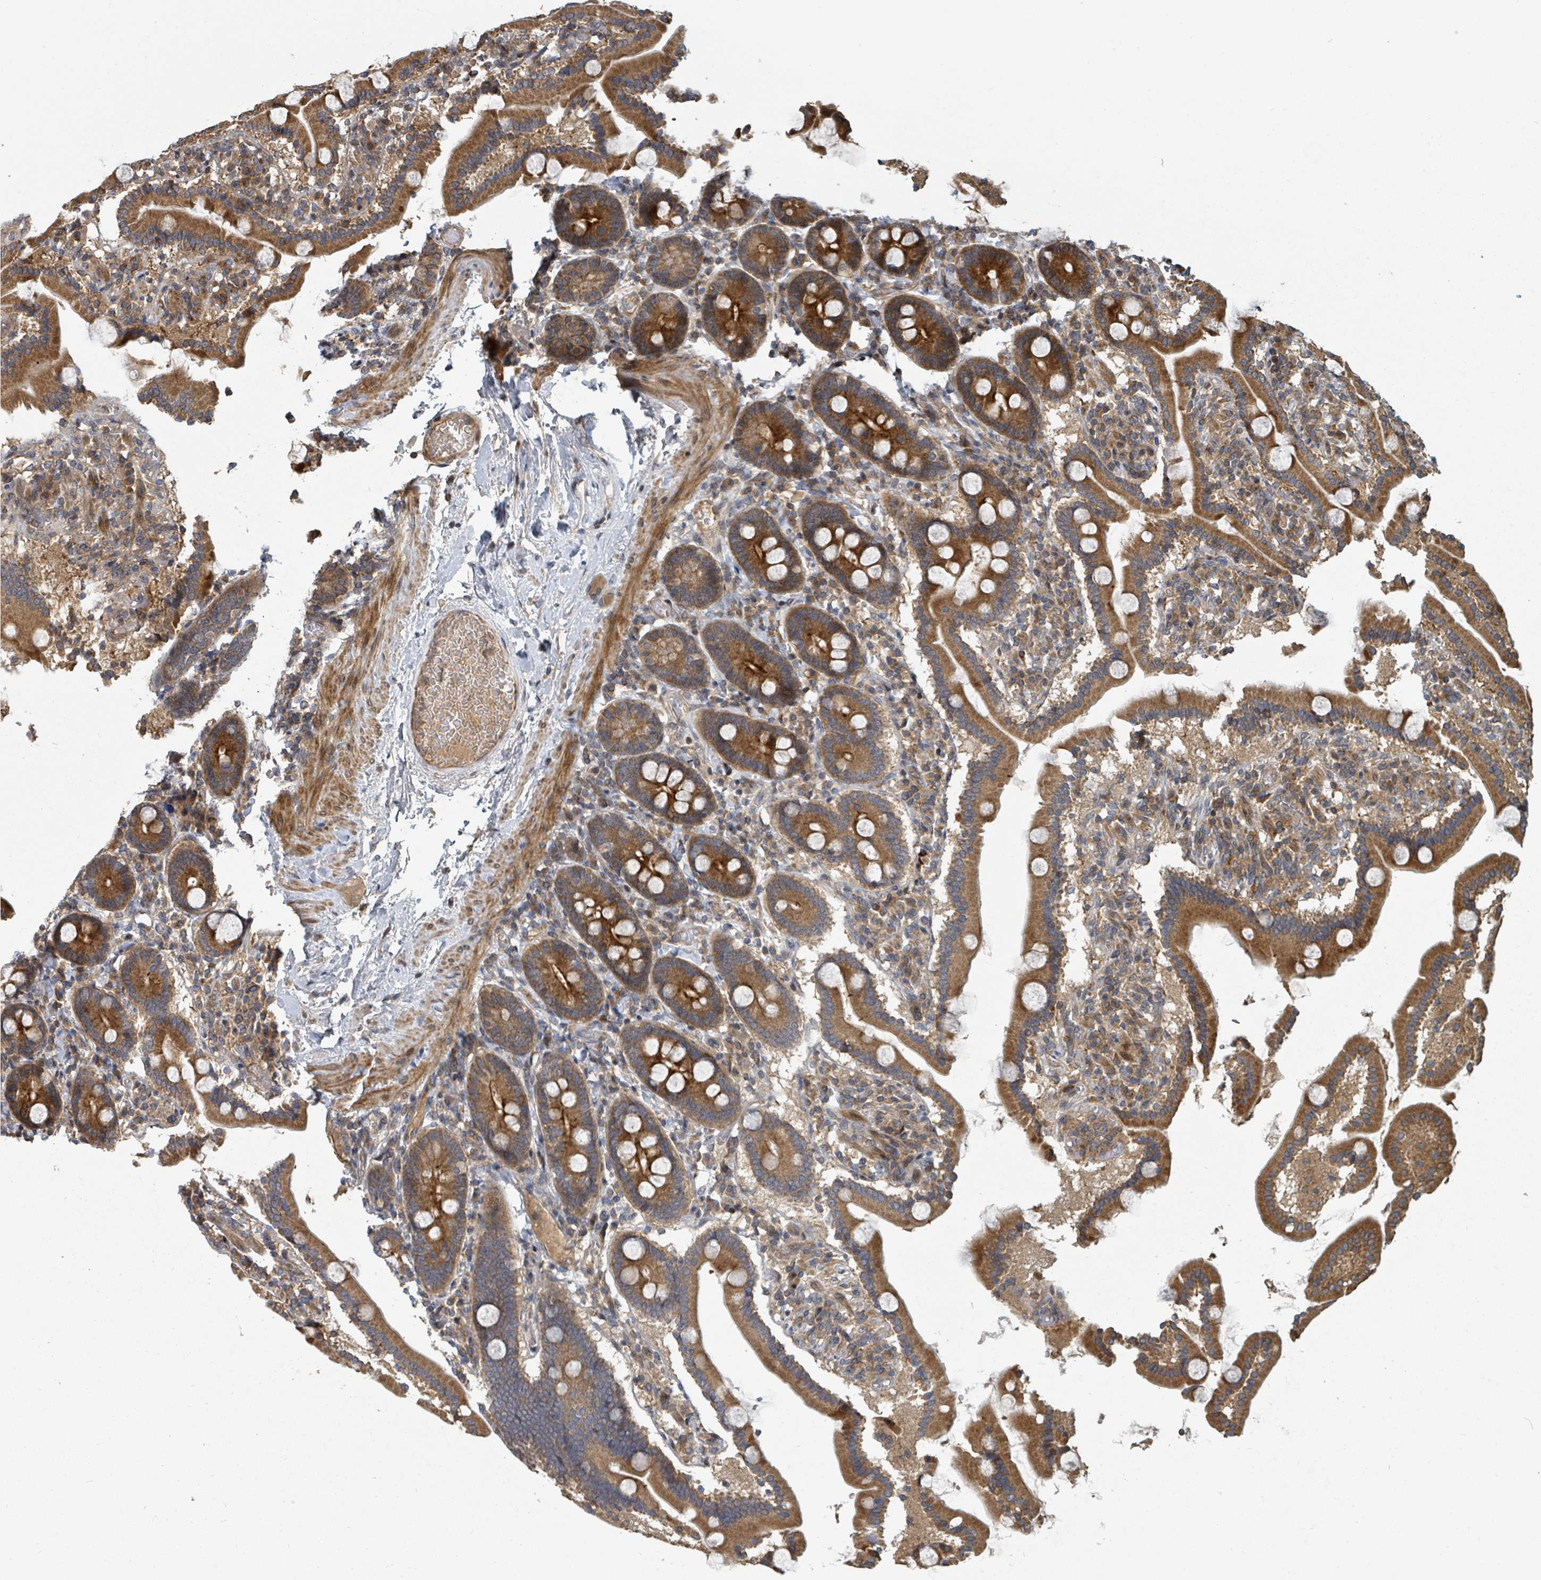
{"staining": {"intensity": "strong", "quantity": ">75%", "location": "cytoplasmic/membranous"}, "tissue": "duodenum", "cell_type": "Glandular cells", "image_type": "normal", "snomed": [{"axis": "morphology", "description": "Normal tissue, NOS"}, {"axis": "topography", "description": "Duodenum"}], "caption": "Strong cytoplasmic/membranous positivity is present in about >75% of glandular cells in unremarkable duodenum. (DAB IHC, brown staining for protein, blue staining for nuclei).", "gene": "DPM1", "patient": {"sex": "male", "age": 55}}